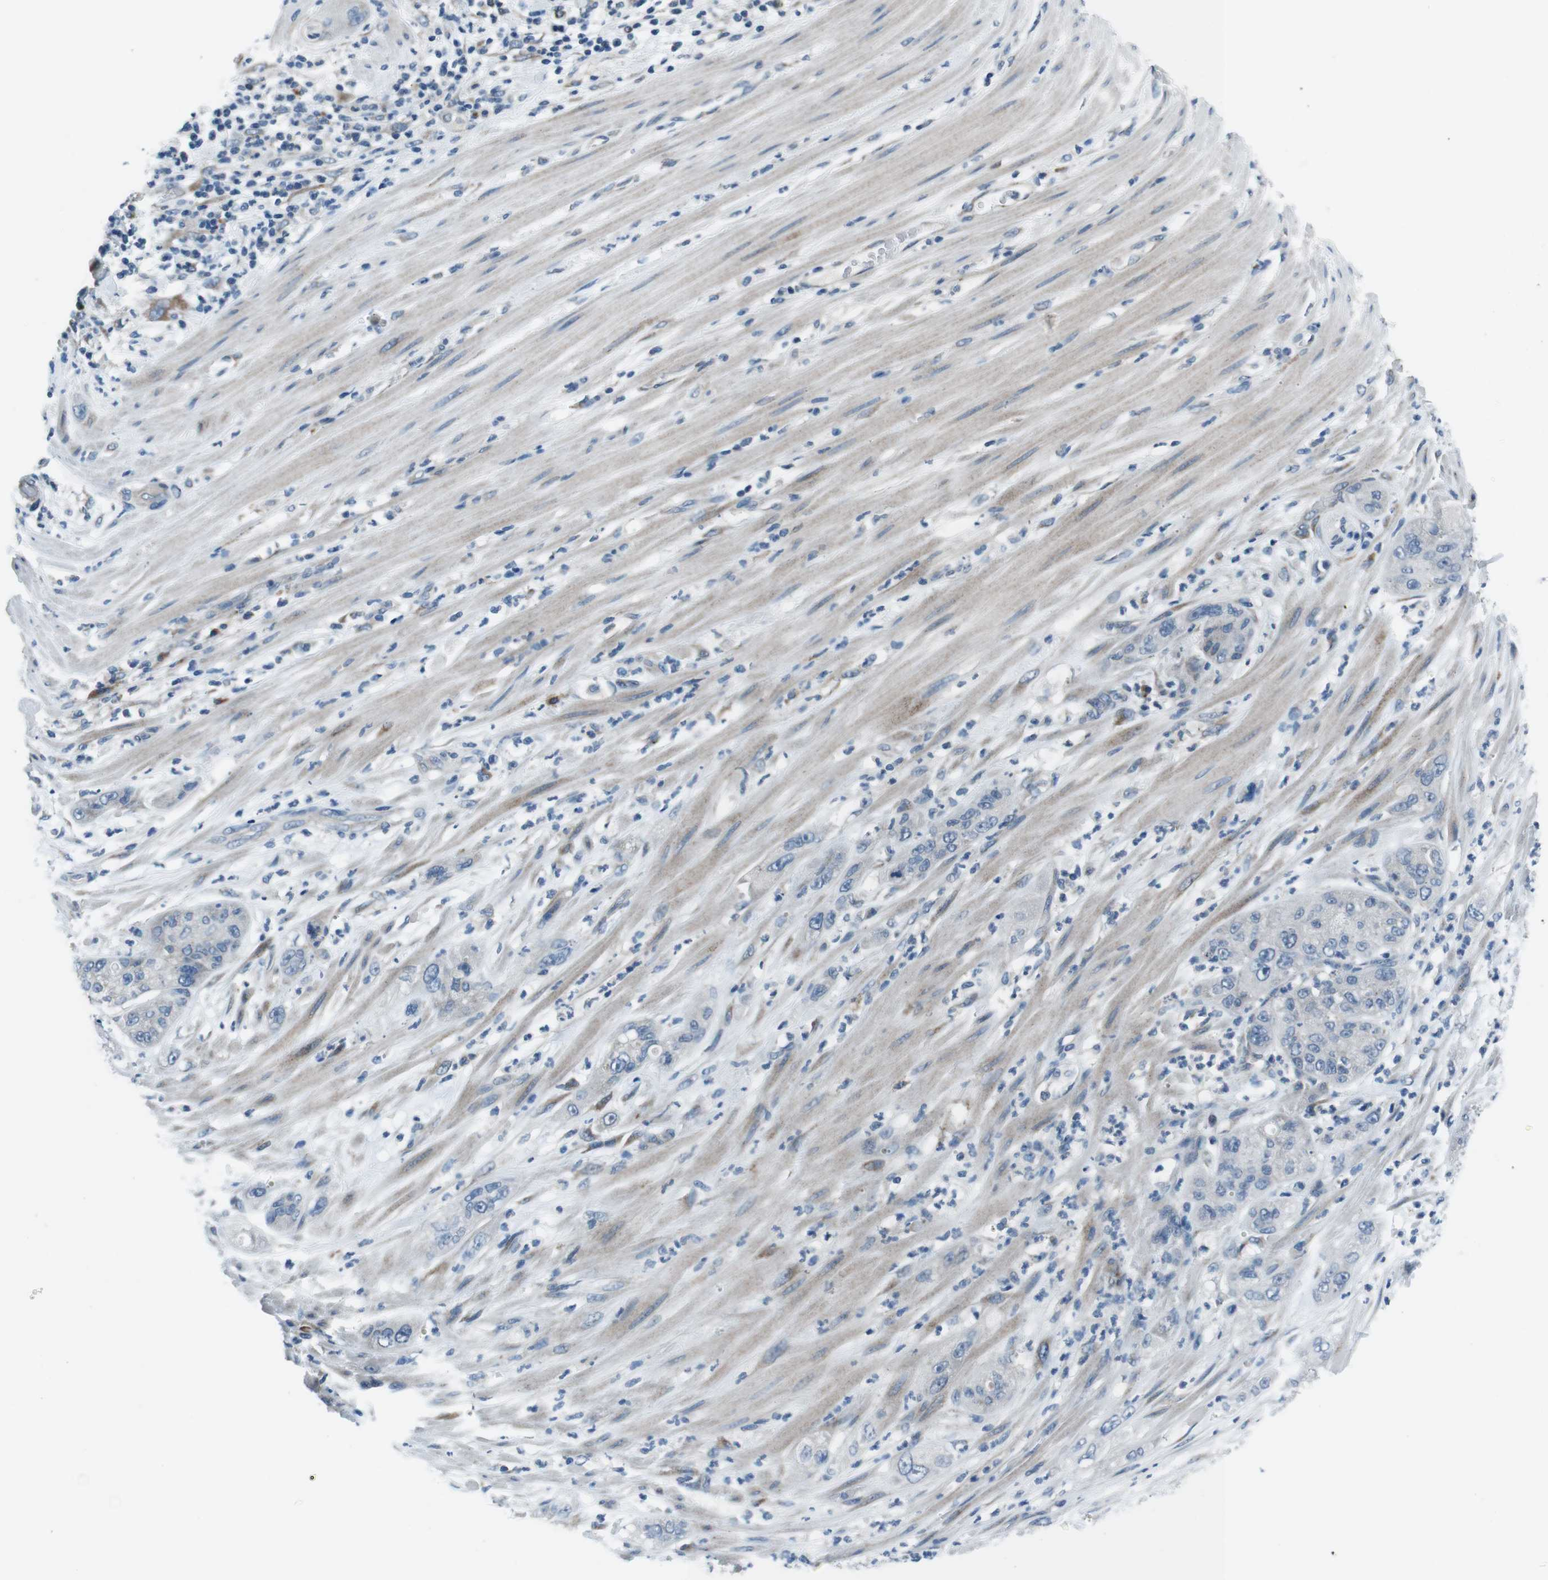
{"staining": {"intensity": "negative", "quantity": "none", "location": "none"}, "tissue": "pancreatic cancer", "cell_type": "Tumor cells", "image_type": "cancer", "snomed": [{"axis": "morphology", "description": "Adenocarcinoma, NOS"}, {"axis": "topography", "description": "Pancreas"}], "caption": "Immunohistochemistry (IHC) photomicrograph of neoplastic tissue: human pancreatic cancer stained with DAB reveals no significant protein positivity in tumor cells.", "gene": "NUCB2", "patient": {"sex": "female", "age": 78}}